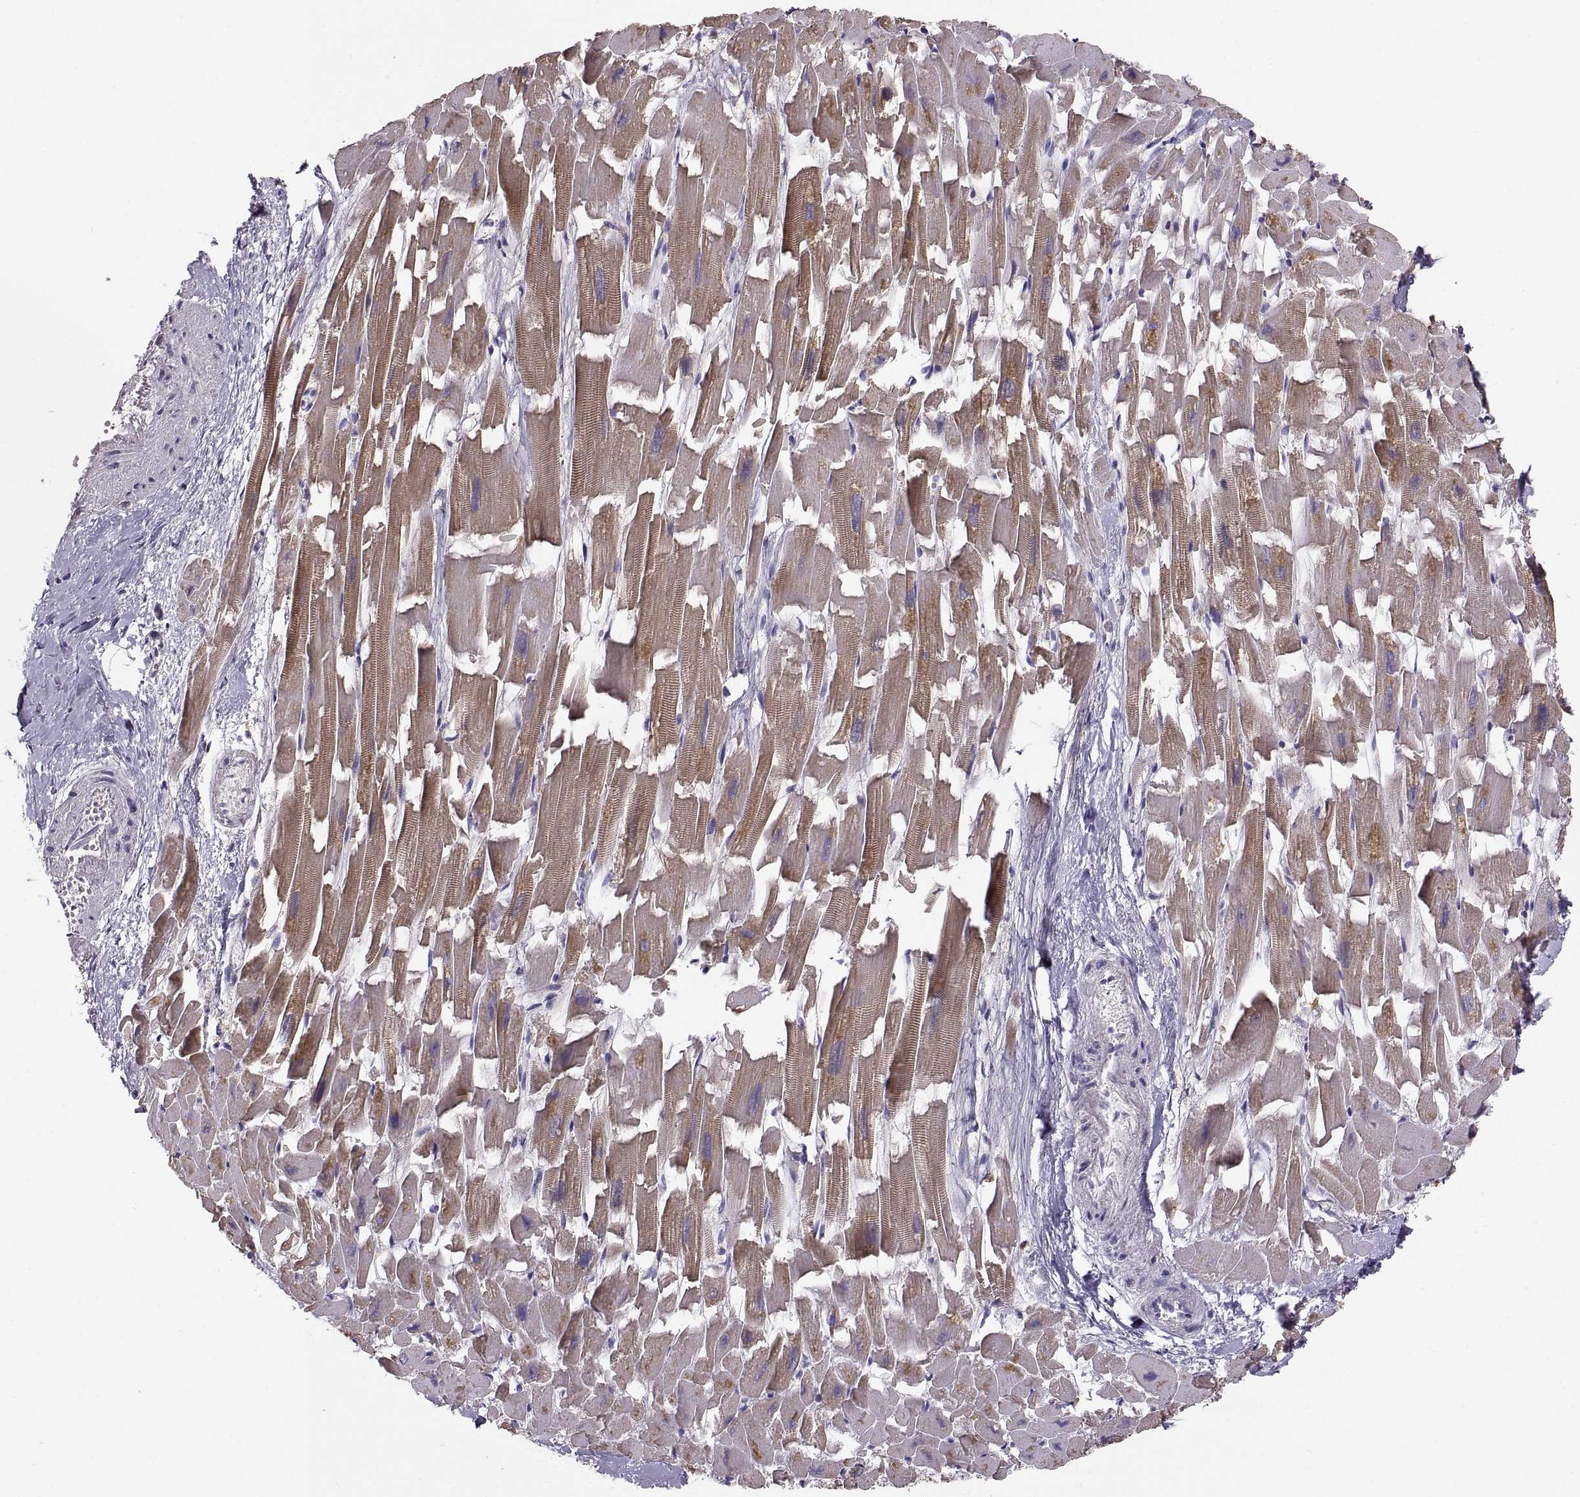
{"staining": {"intensity": "moderate", "quantity": ">75%", "location": "cytoplasmic/membranous"}, "tissue": "heart muscle", "cell_type": "Cardiomyocytes", "image_type": "normal", "snomed": [{"axis": "morphology", "description": "Normal tissue, NOS"}, {"axis": "topography", "description": "Heart"}], "caption": "Immunohistochemical staining of unremarkable heart muscle reveals medium levels of moderate cytoplasmic/membranous expression in approximately >75% of cardiomyocytes.", "gene": "ACSBG2", "patient": {"sex": "female", "age": 64}}